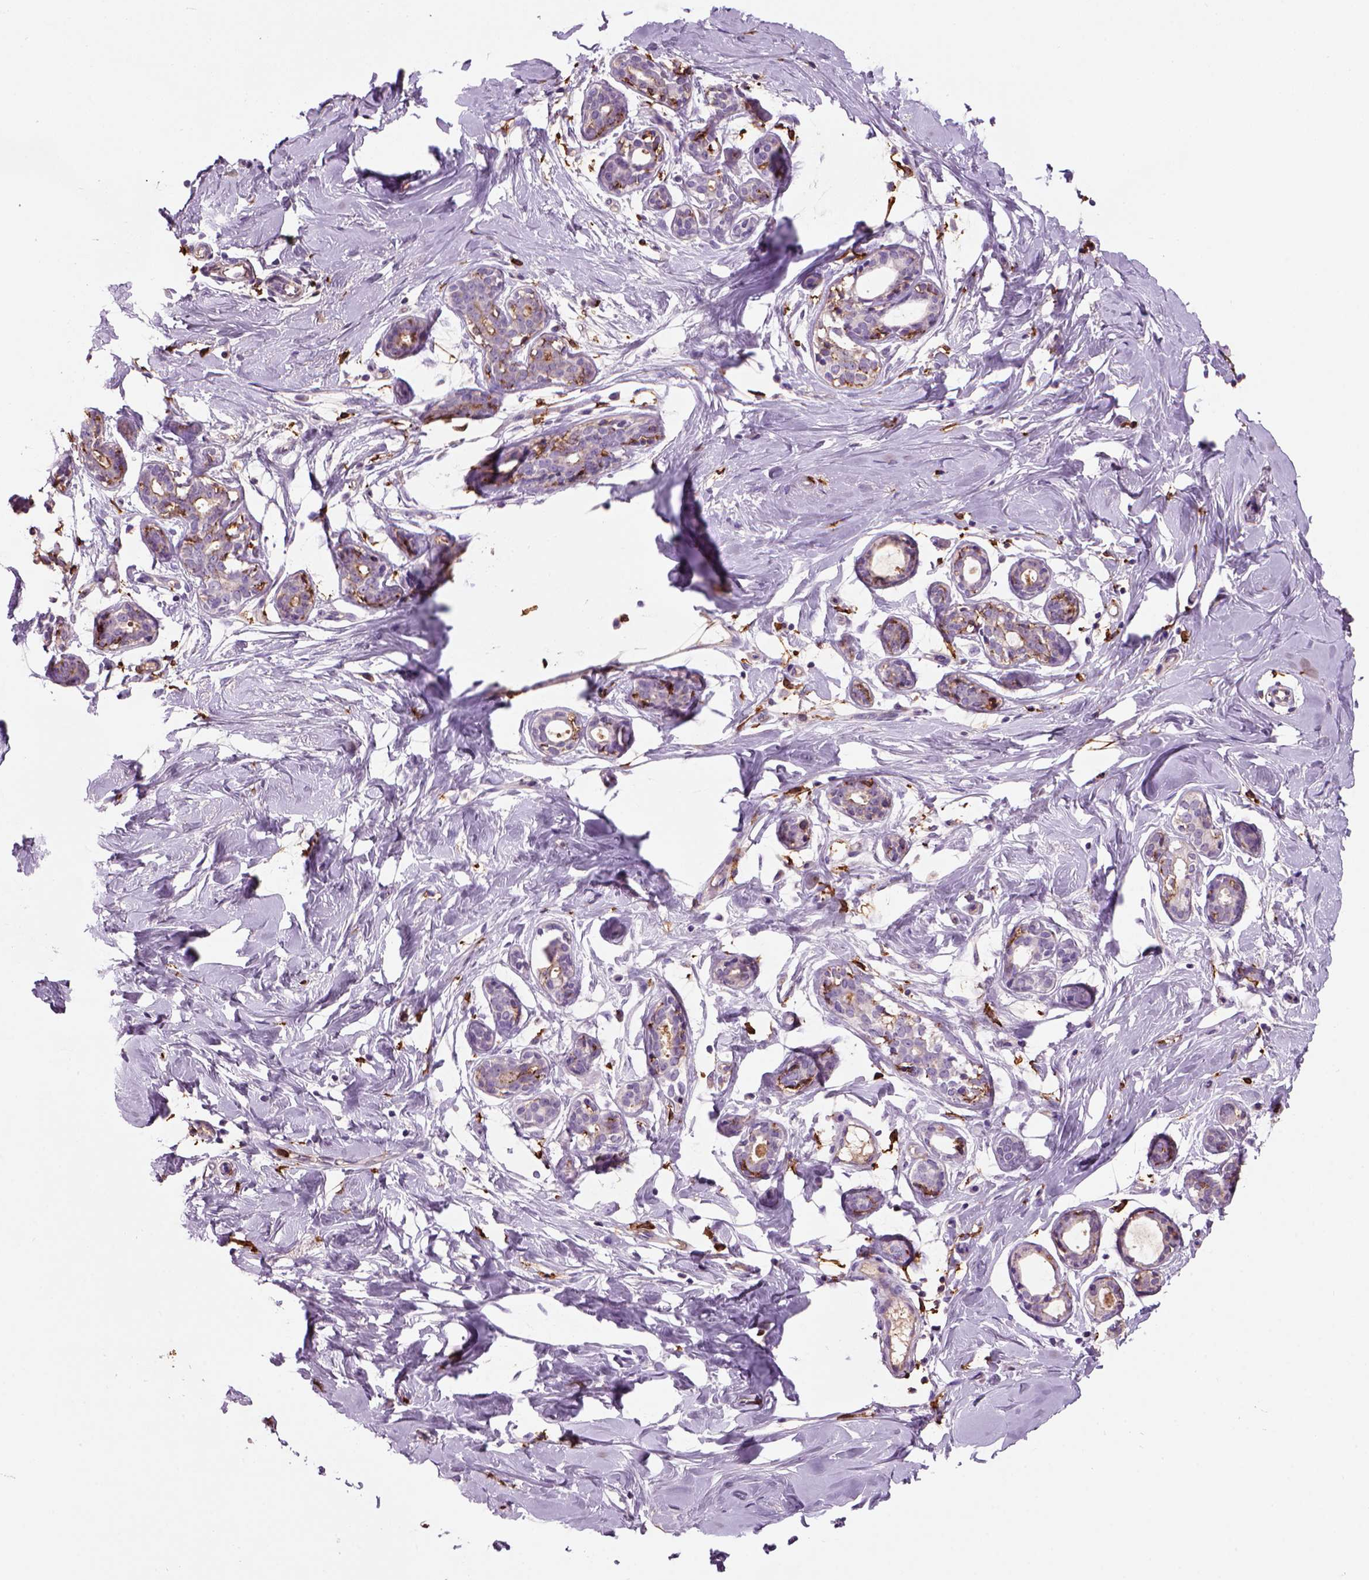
{"staining": {"intensity": "negative", "quantity": "none", "location": "none"}, "tissue": "breast", "cell_type": "Adipocytes", "image_type": "normal", "snomed": [{"axis": "morphology", "description": "Normal tissue, NOS"}, {"axis": "topography", "description": "Breast"}], "caption": "Immunohistochemistry (IHC) of benign human breast reveals no positivity in adipocytes.", "gene": "CD14", "patient": {"sex": "female", "age": 27}}